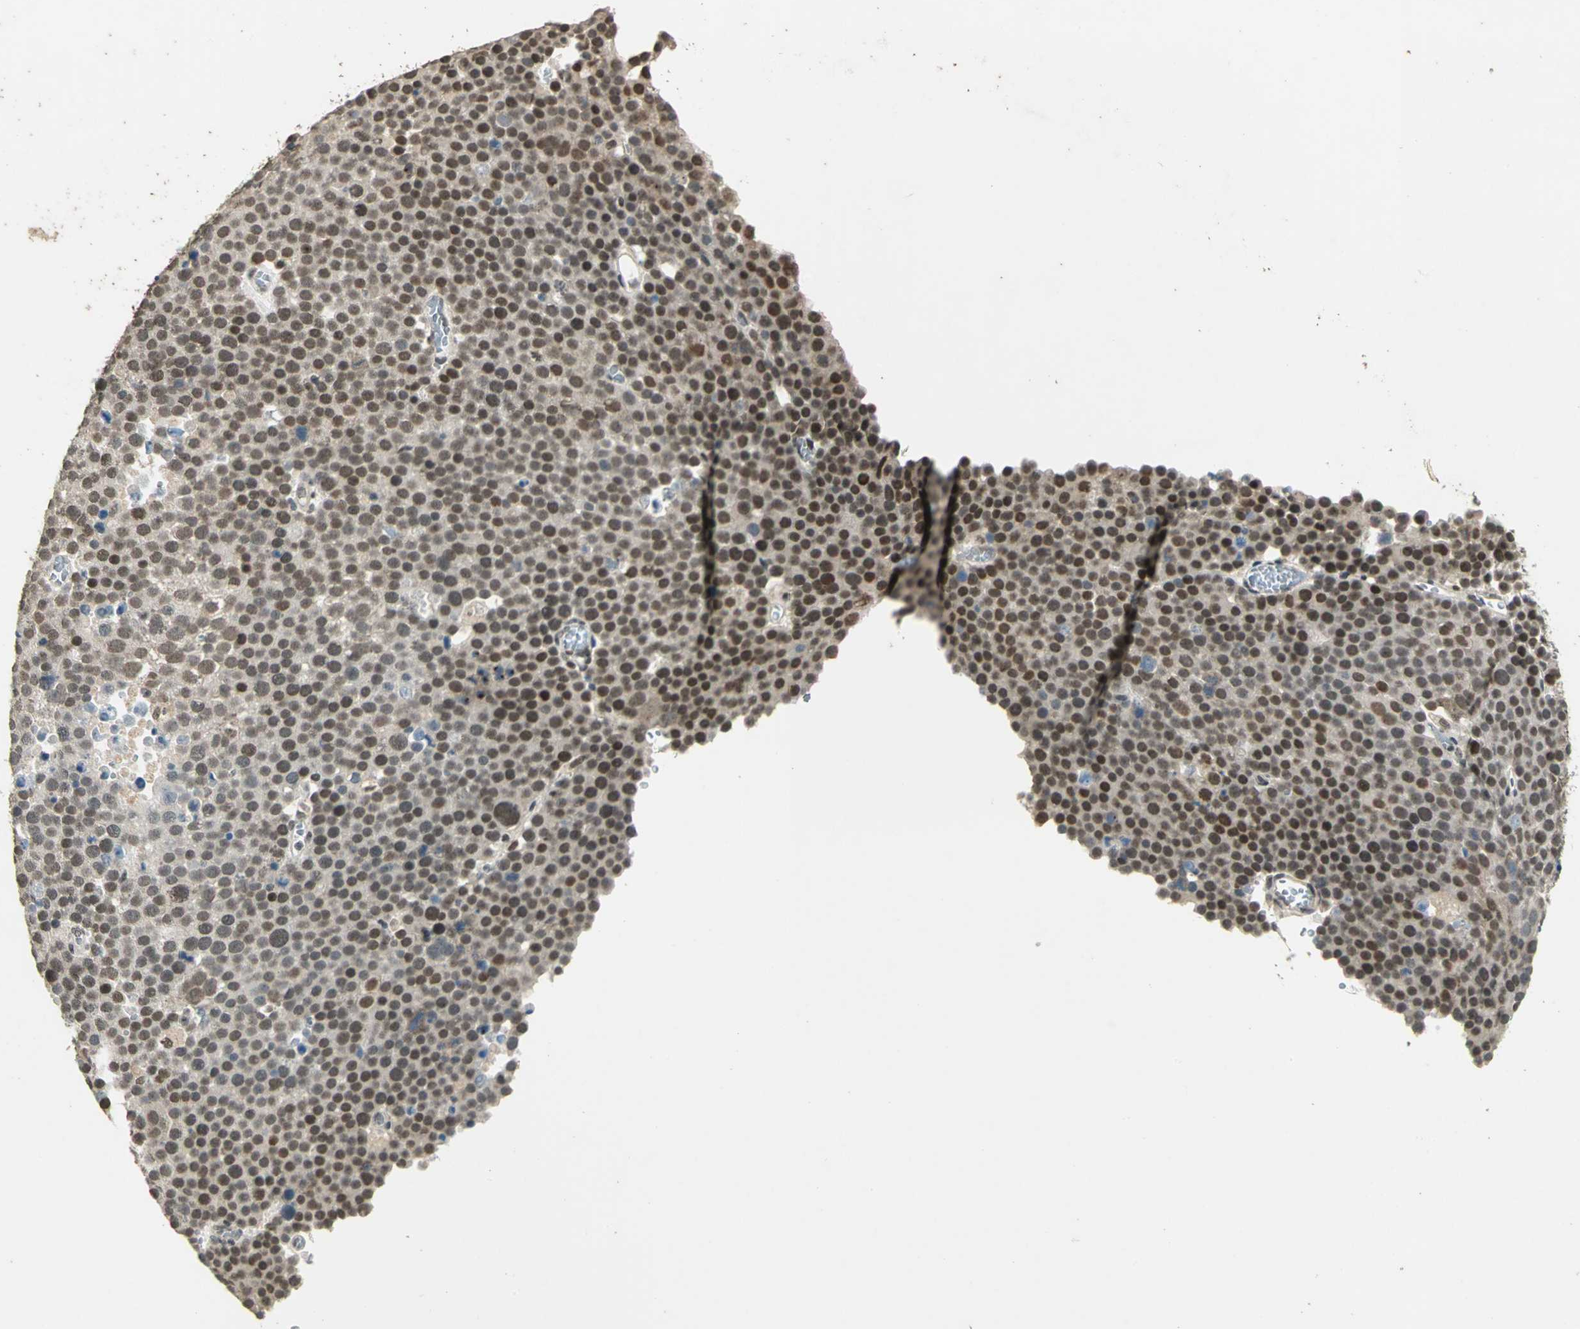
{"staining": {"intensity": "moderate", "quantity": "25%-75%", "location": "nuclear"}, "tissue": "testis cancer", "cell_type": "Tumor cells", "image_type": "cancer", "snomed": [{"axis": "morphology", "description": "Seminoma, NOS"}, {"axis": "topography", "description": "Testis"}], "caption": "Immunohistochemical staining of seminoma (testis) shows moderate nuclear protein expression in approximately 25%-75% of tumor cells. (IHC, brightfield microscopy, high magnification).", "gene": "RAD17", "patient": {"sex": "male", "age": 71}}